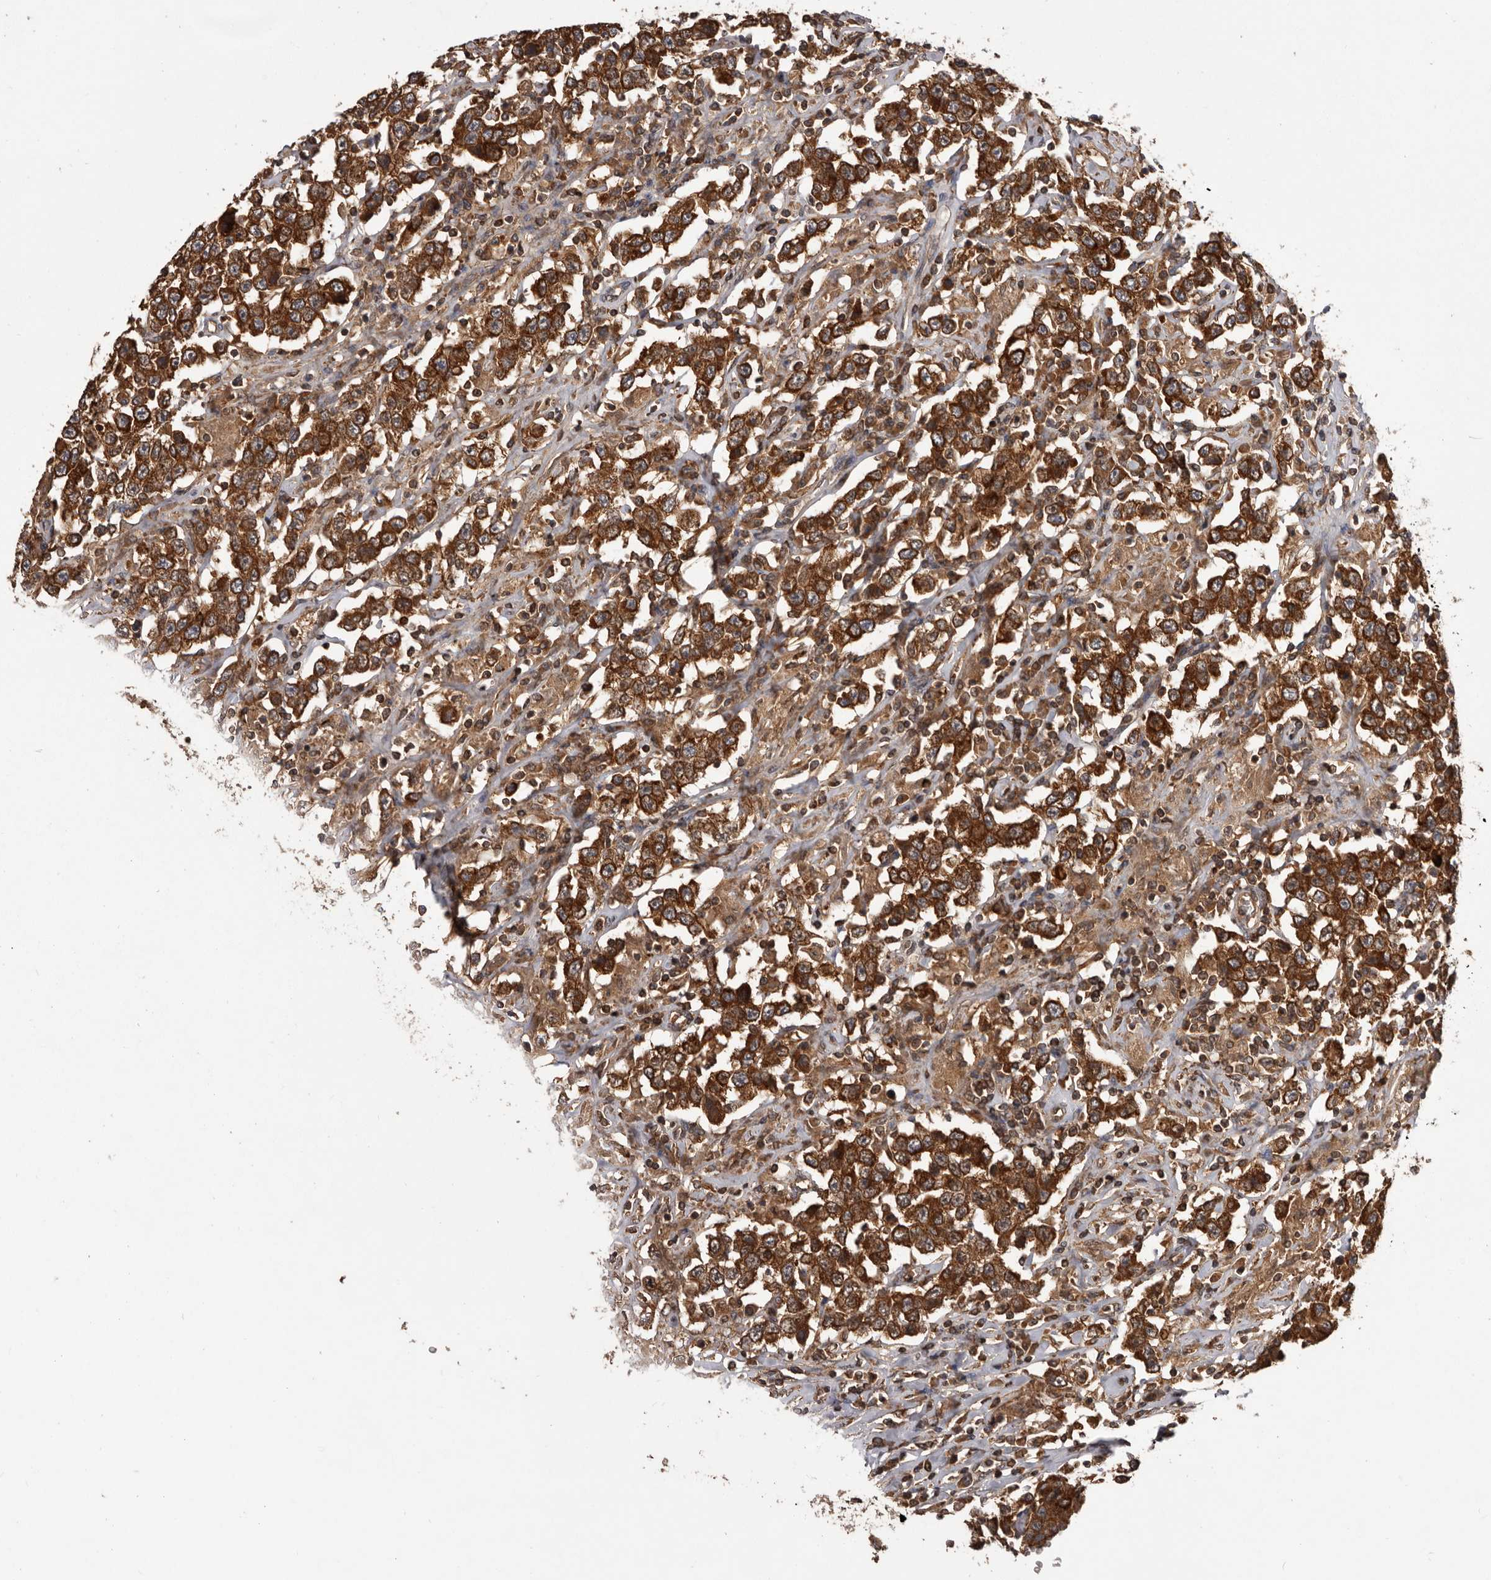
{"staining": {"intensity": "strong", "quantity": ">75%", "location": "cytoplasmic/membranous"}, "tissue": "testis cancer", "cell_type": "Tumor cells", "image_type": "cancer", "snomed": [{"axis": "morphology", "description": "Seminoma, NOS"}, {"axis": "topography", "description": "Testis"}], "caption": "Protein staining reveals strong cytoplasmic/membranous positivity in about >75% of tumor cells in seminoma (testis).", "gene": "SLC22A3", "patient": {"sex": "male", "age": 41}}